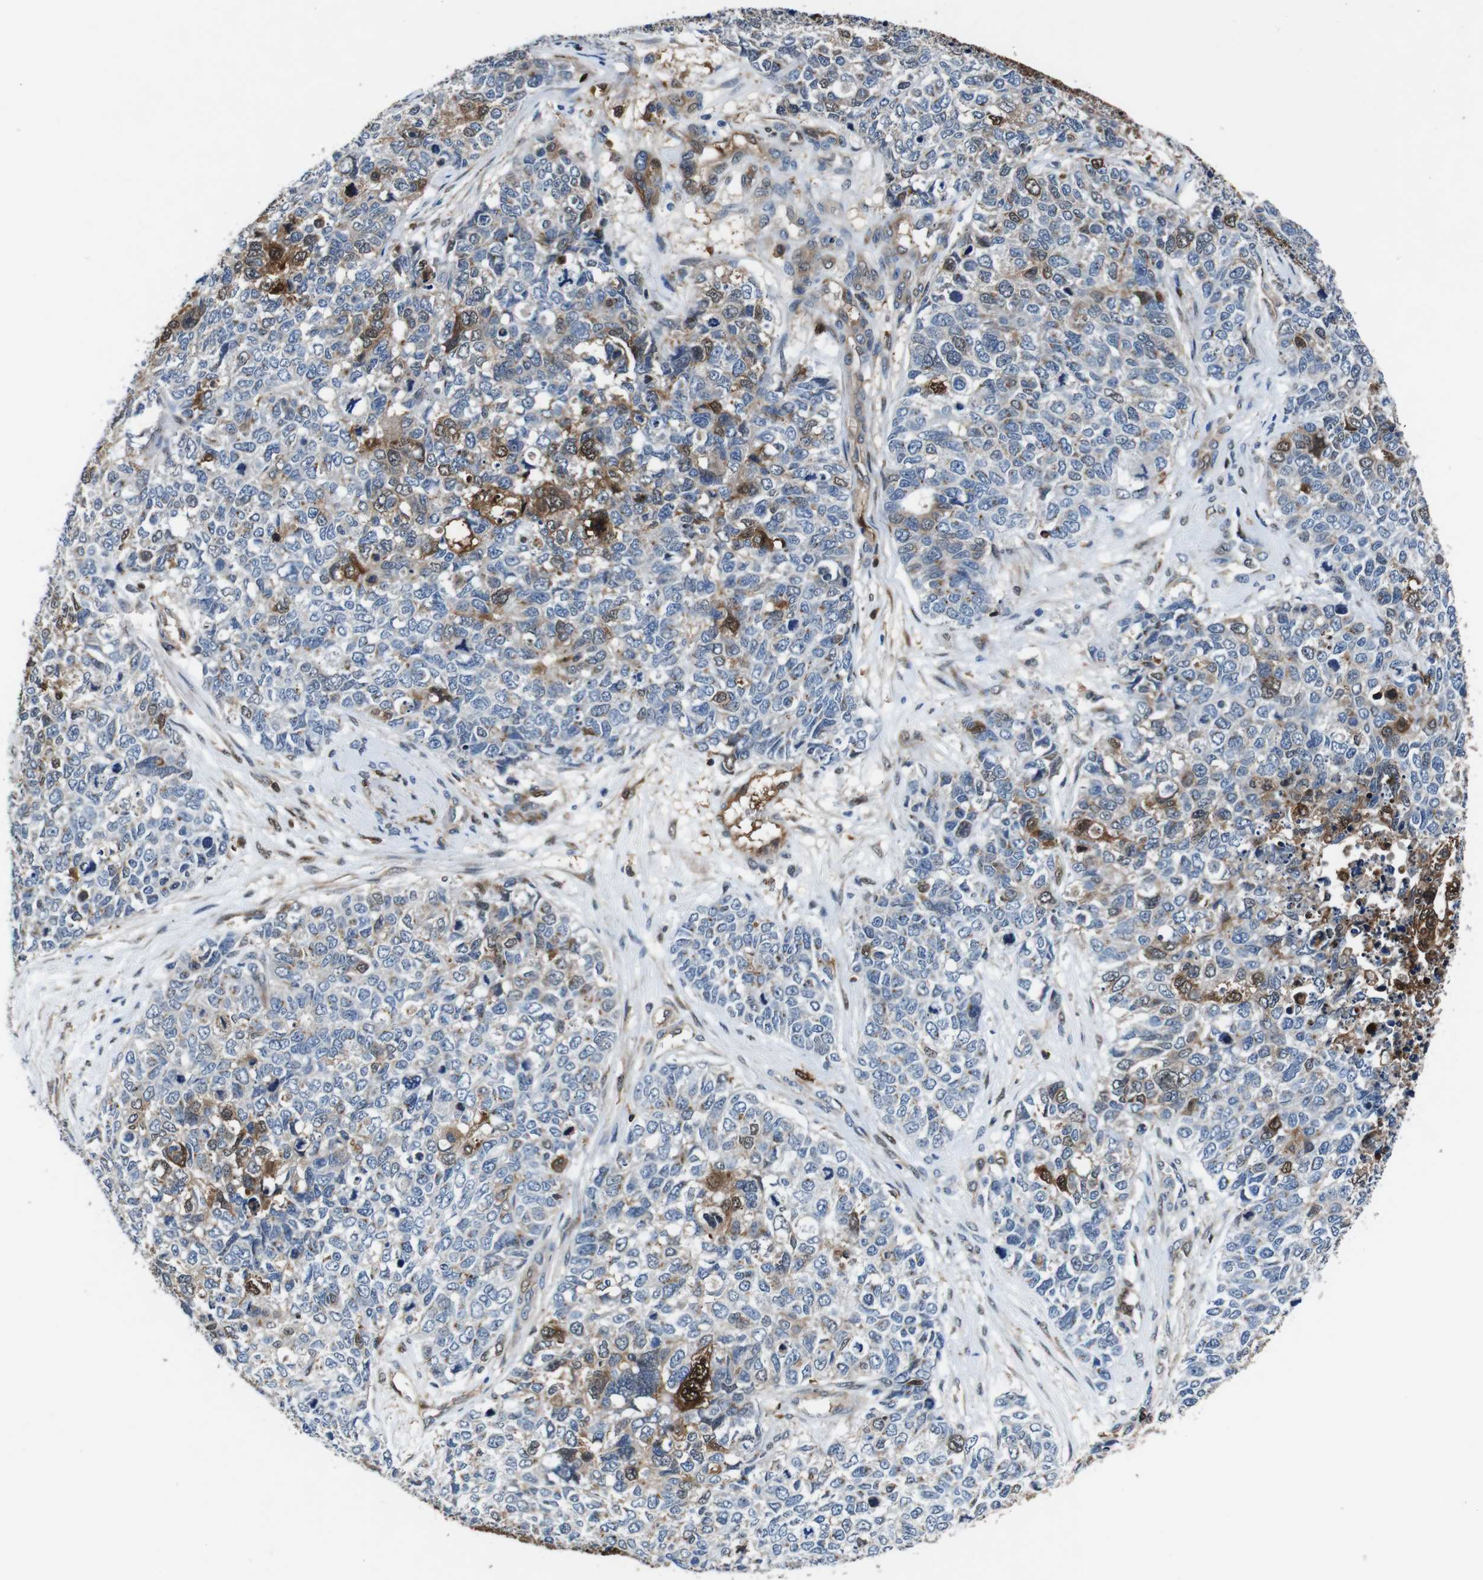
{"staining": {"intensity": "strong", "quantity": "<25%", "location": "cytoplasmic/membranous,nuclear"}, "tissue": "cervical cancer", "cell_type": "Tumor cells", "image_type": "cancer", "snomed": [{"axis": "morphology", "description": "Squamous cell carcinoma, NOS"}, {"axis": "topography", "description": "Cervix"}], "caption": "A micrograph showing strong cytoplasmic/membranous and nuclear staining in approximately <25% of tumor cells in cervical squamous cell carcinoma, as visualized by brown immunohistochemical staining.", "gene": "ANXA1", "patient": {"sex": "female", "age": 63}}